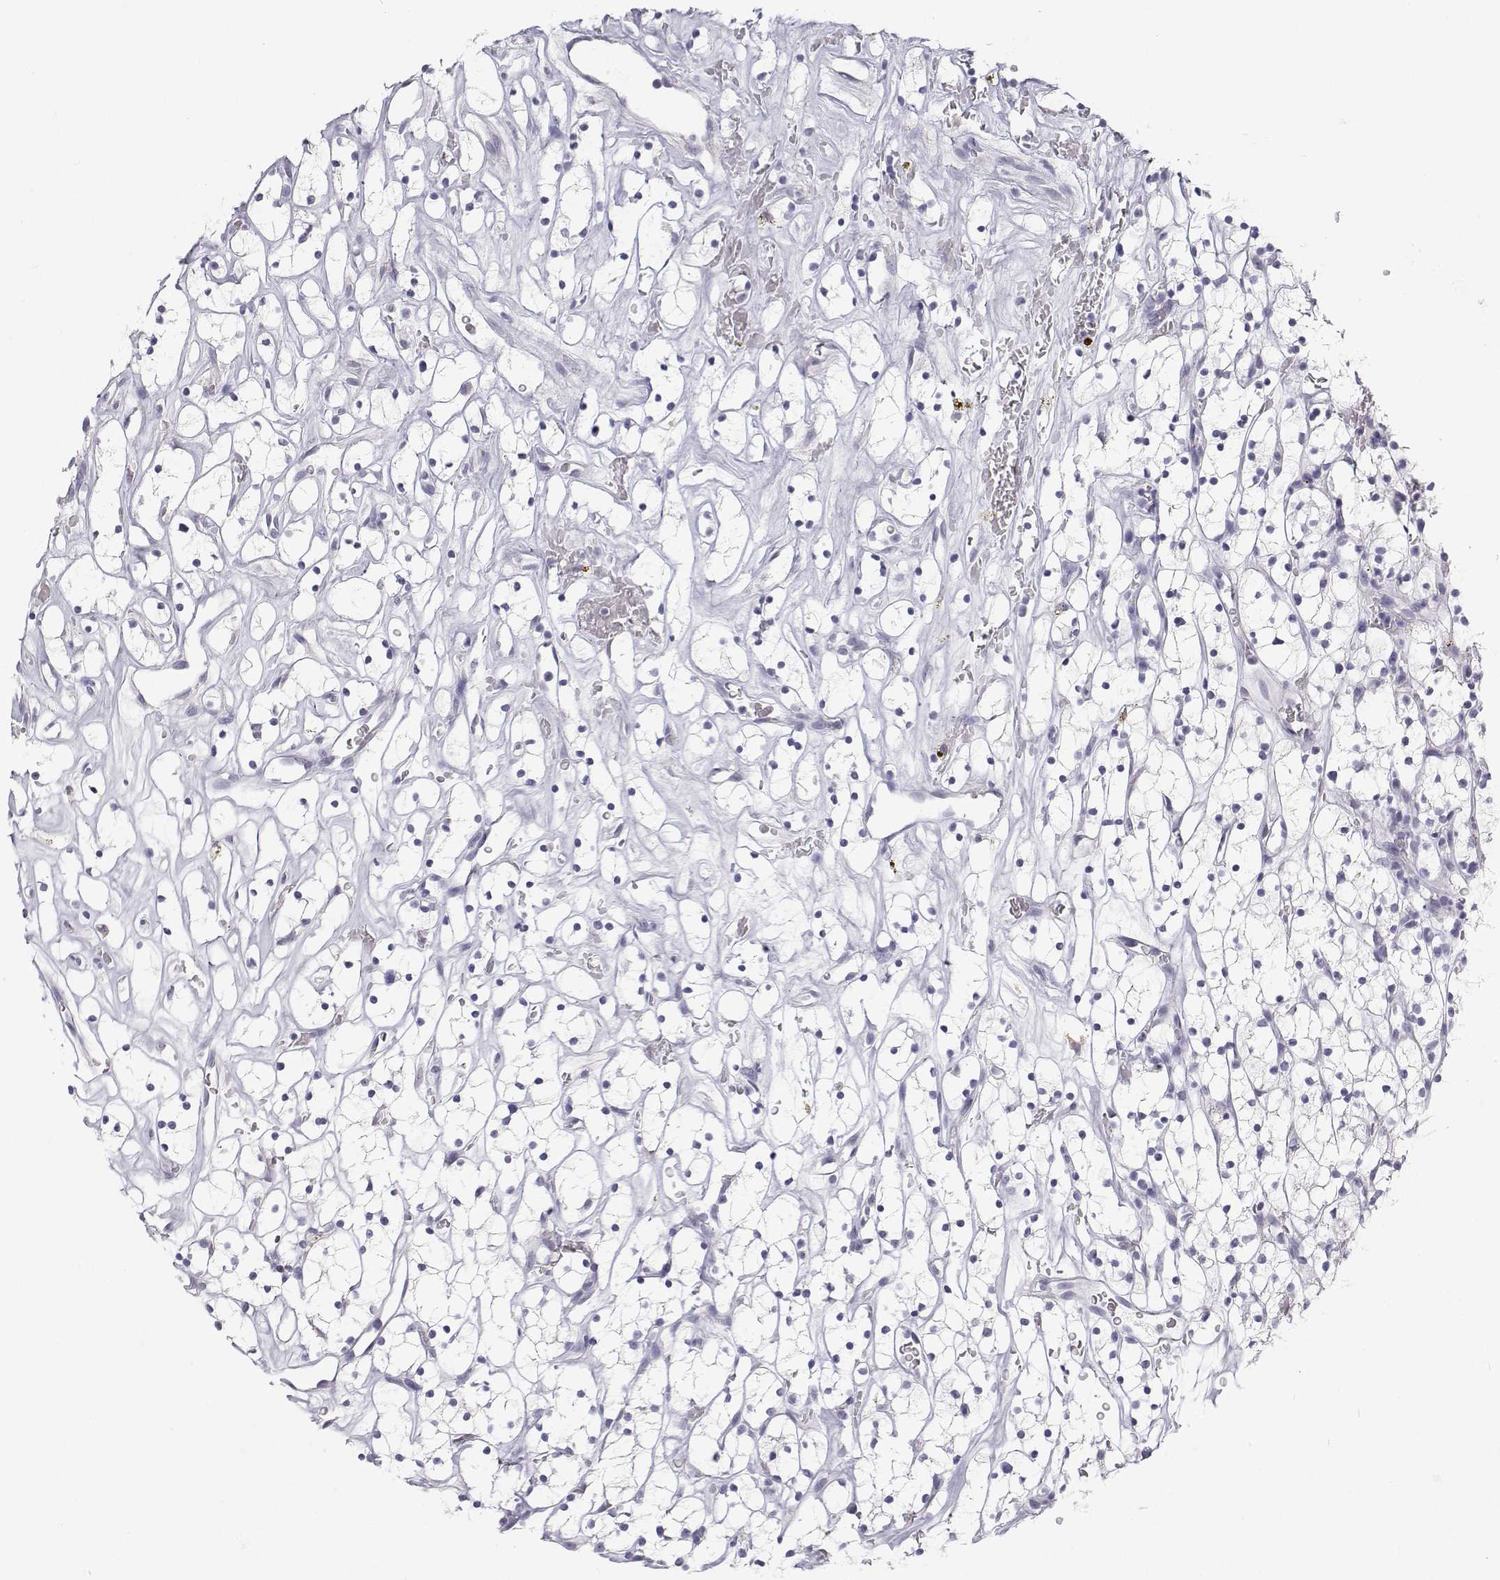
{"staining": {"intensity": "negative", "quantity": "none", "location": "none"}, "tissue": "renal cancer", "cell_type": "Tumor cells", "image_type": "cancer", "snomed": [{"axis": "morphology", "description": "Adenocarcinoma, NOS"}, {"axis": "topography", "description": "Kidney"}], "caption": "Renal adenocarcinoma stained for a protein using immunohistochemistry (IHC) demonstrates no positivity tumor cells.", "gene": "TTN", "patient": {"sex": "female", "age": 64}}